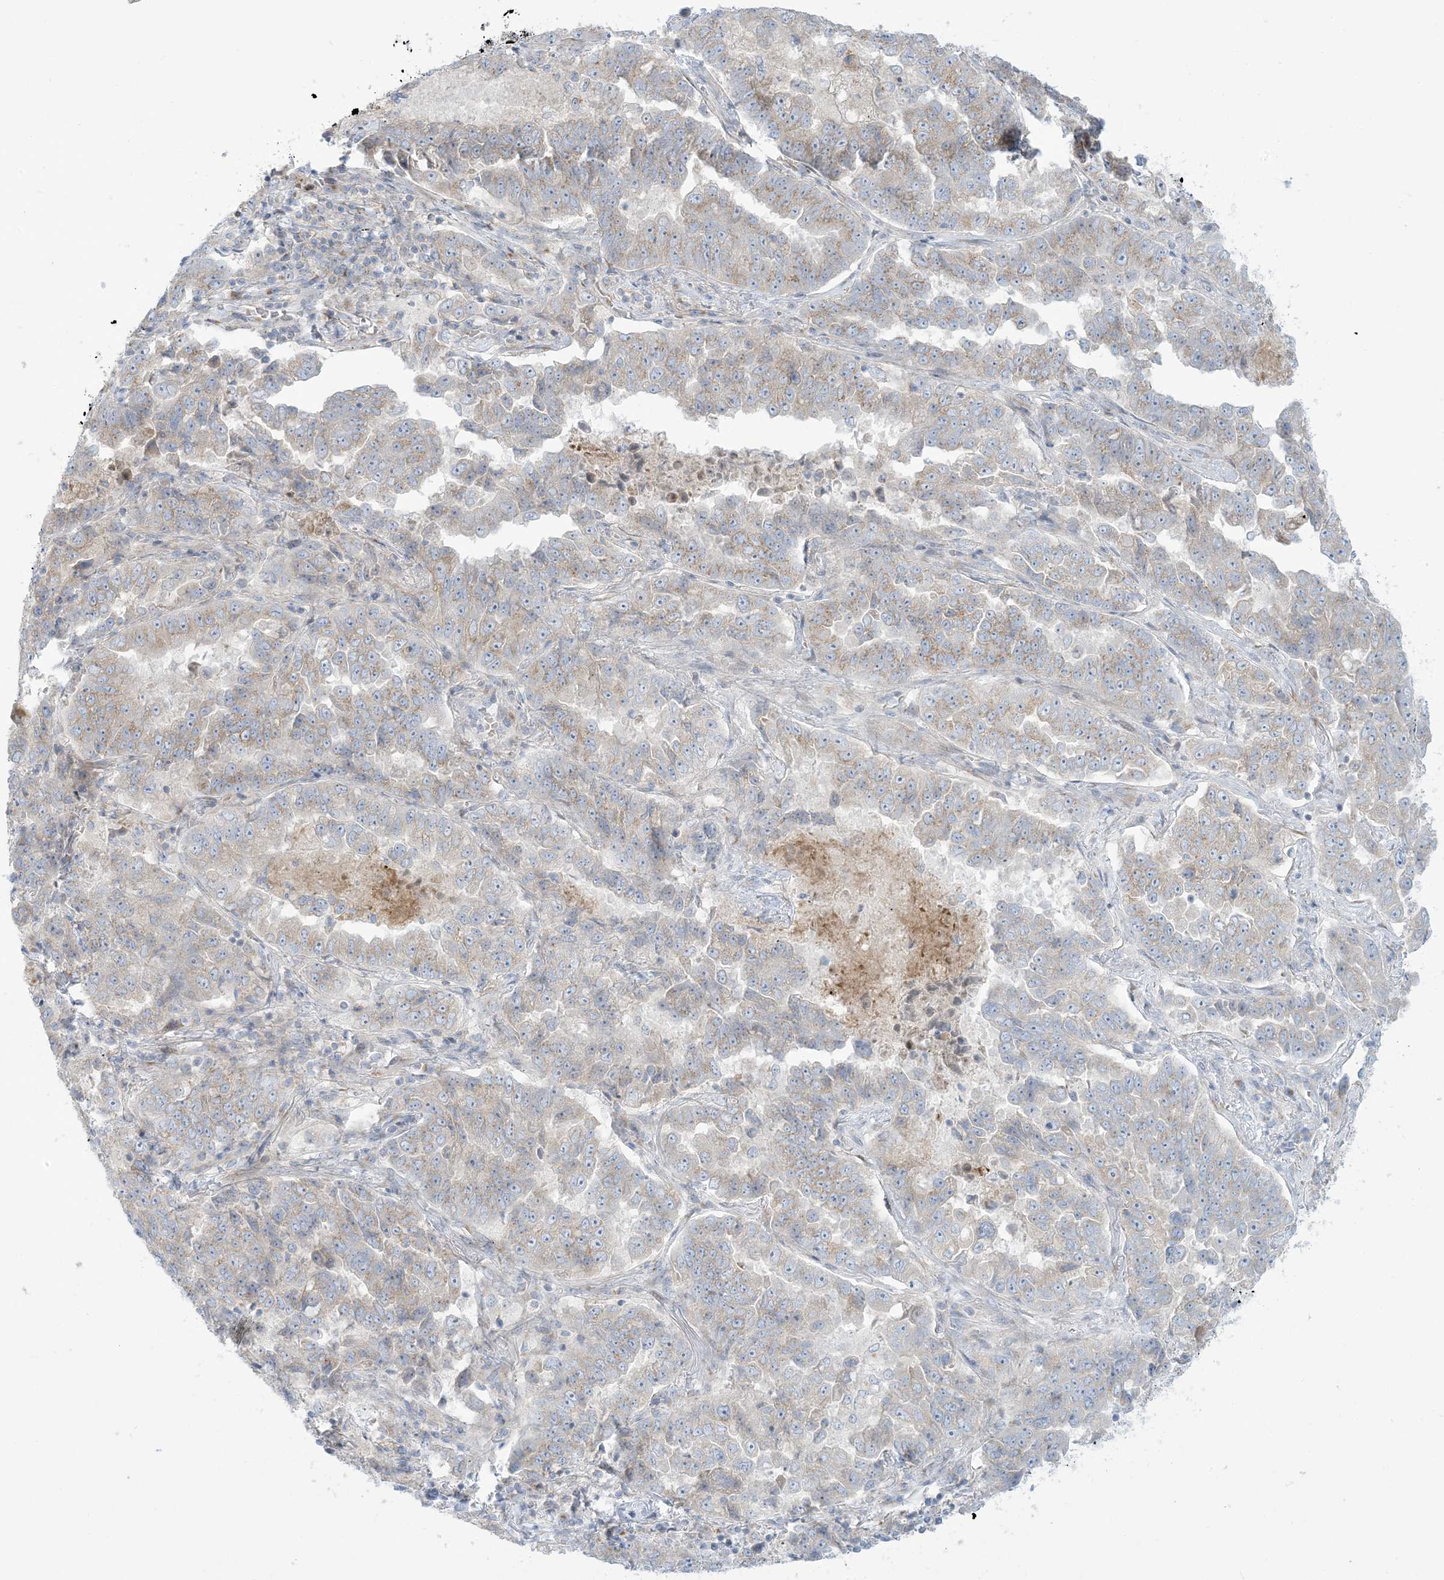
{"staining": {"intensity": "weak", "quantity": "25%-75%", "location": "cytoplasmic/membranous"}, "tissue": "lung cancer", "cell_type": "Tumor cells", "image_type": "cancer", "snomed": [{"axis": "morphology", "description": "Adenocarcinoma, NOS"}, {"axis": "topography", "description": "Lung"}], "caption": "Lung cancer stained with a protein marker reveals weak staining in tumor cells.", "gene": "AFTPH", "patient": {"sex": "female", "age": 51}}